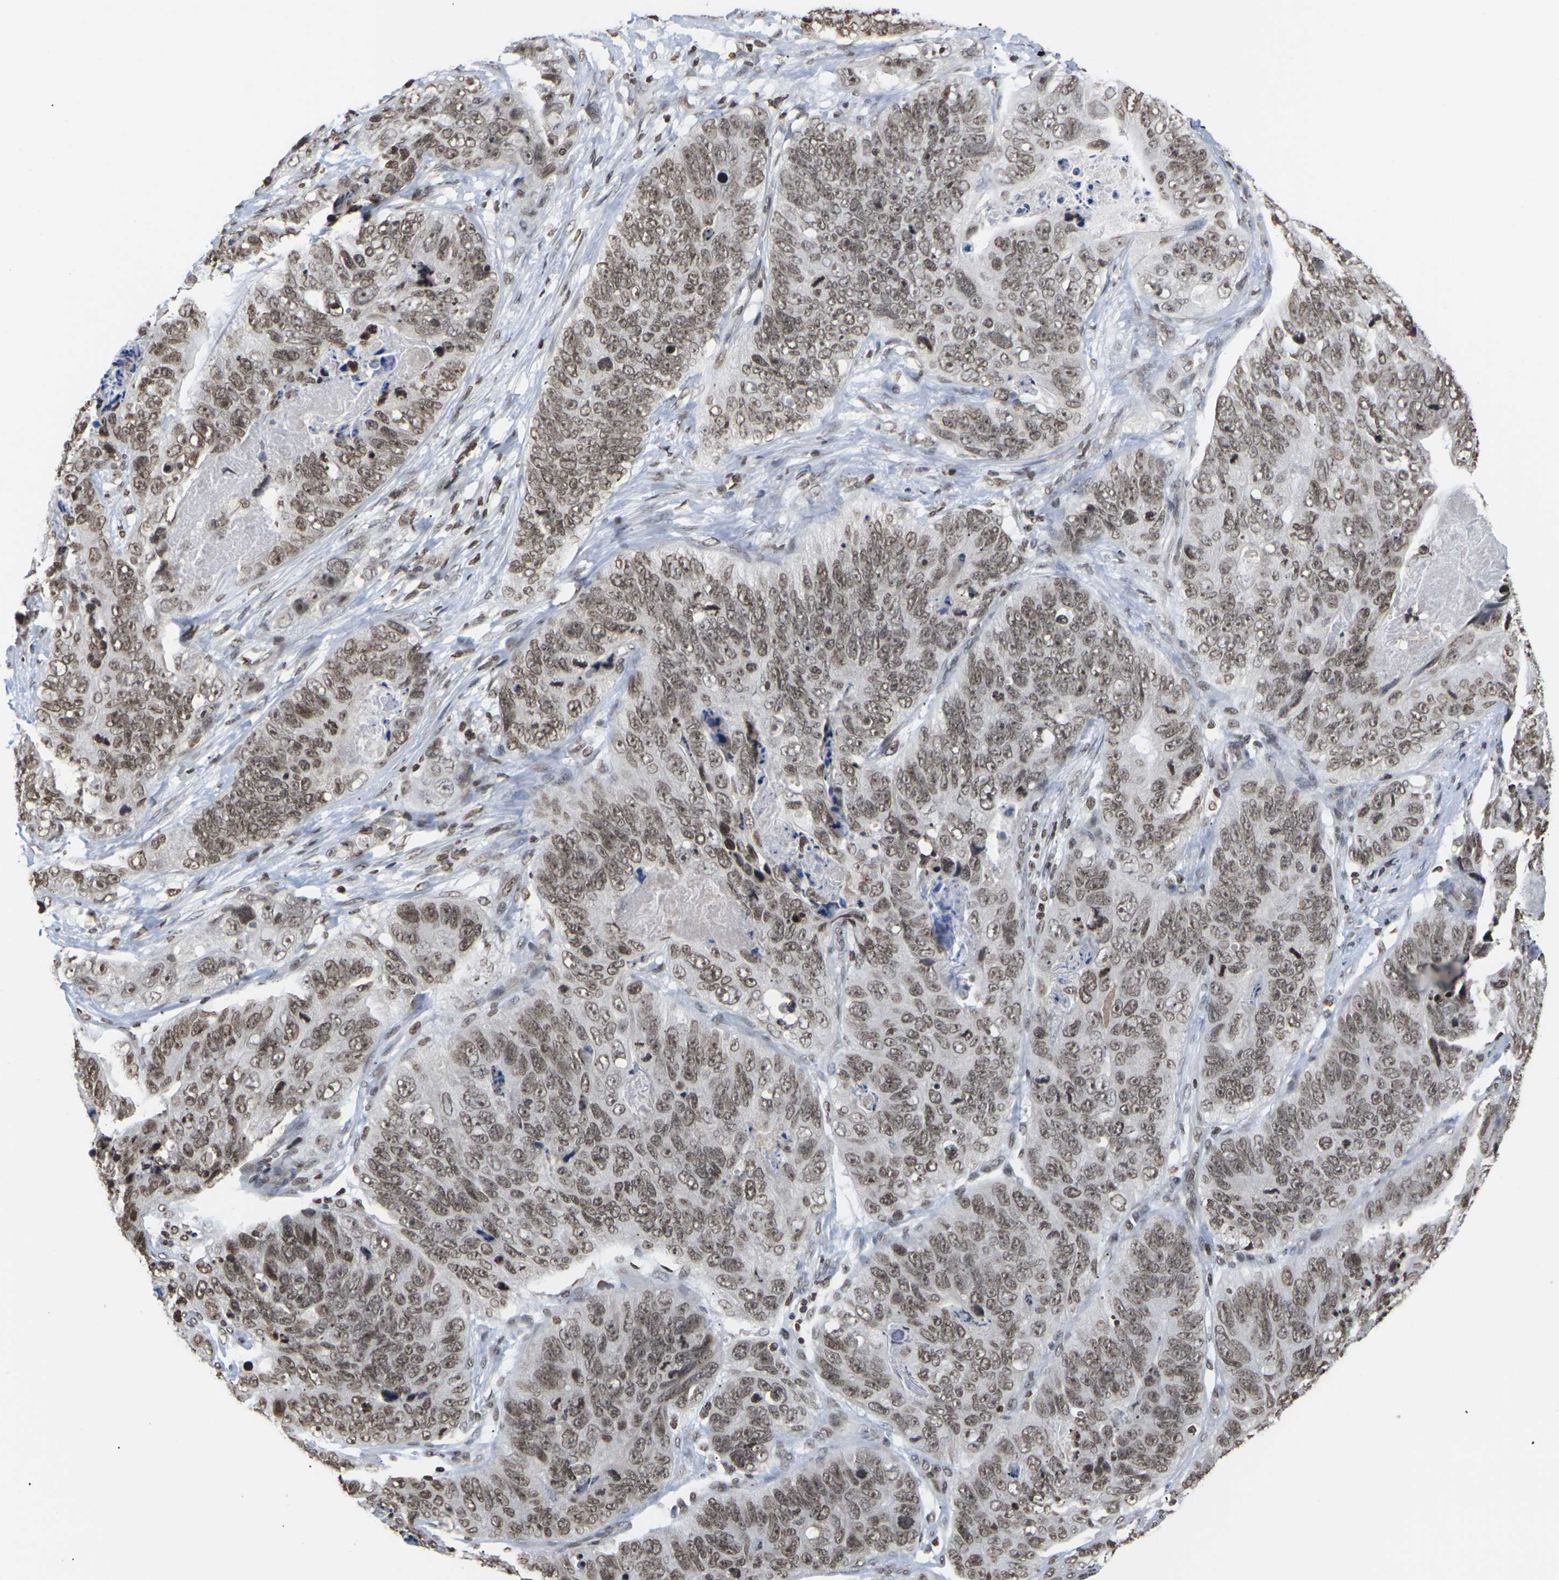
{"staining": {"intensity": "moderate", "quantity": ">75%", "location": "nuclear"}, "tissue": "stomach cancer", "cell_type": "Tumor cells", "image_type": "cancer", "snomed": [{"axis": "morphology", "description": "Adenocarcinoma, NOS"}, {"axis": "topography", "description": "Stomach"}], "caption": "Immunohistochemical staining of adenocarcinoma (stomach) demonstrates moderate nuclear protein expression in about >75% of tumor cells.", "gene": "ETV5", "patient": {"sex": "female", "age": 89}}